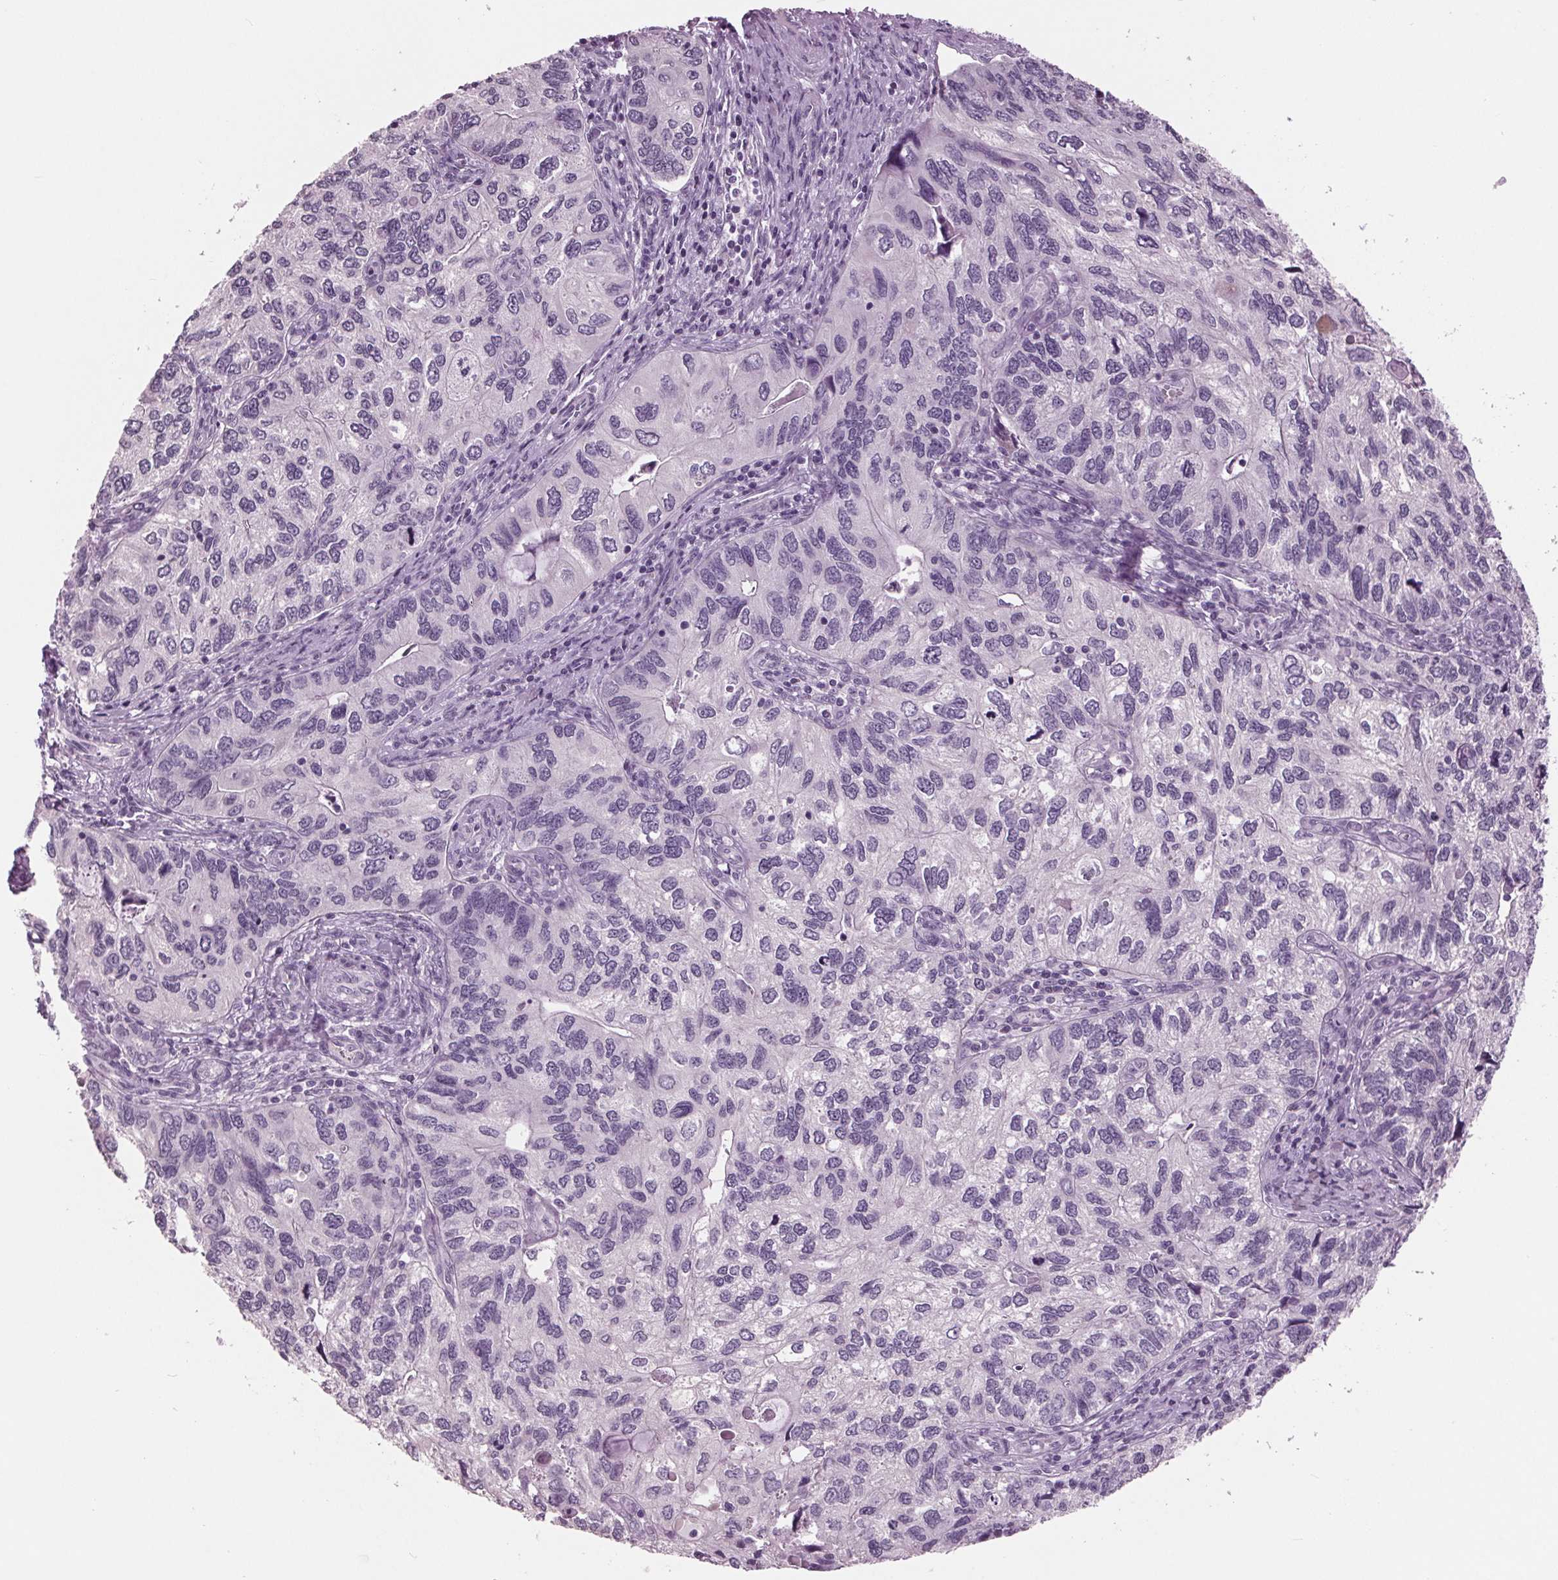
{"staining": {"intensity": "negative", "quantity": "none", "location": "none"}, "tissue": "endometrial cancer", "cell_type": "Tumor cells", "image_type": "cancer", "snomed": [{"axis": "morphology", "description": "Carcinoma, NOS"}, {"axis": "topography", "description": "Uterus"}], "caption": "An image of human endometrial carcinoma is negative for staining in tumor cells.", "gene": "AMBP", "patient": {"sex": "female", "age": 76}}